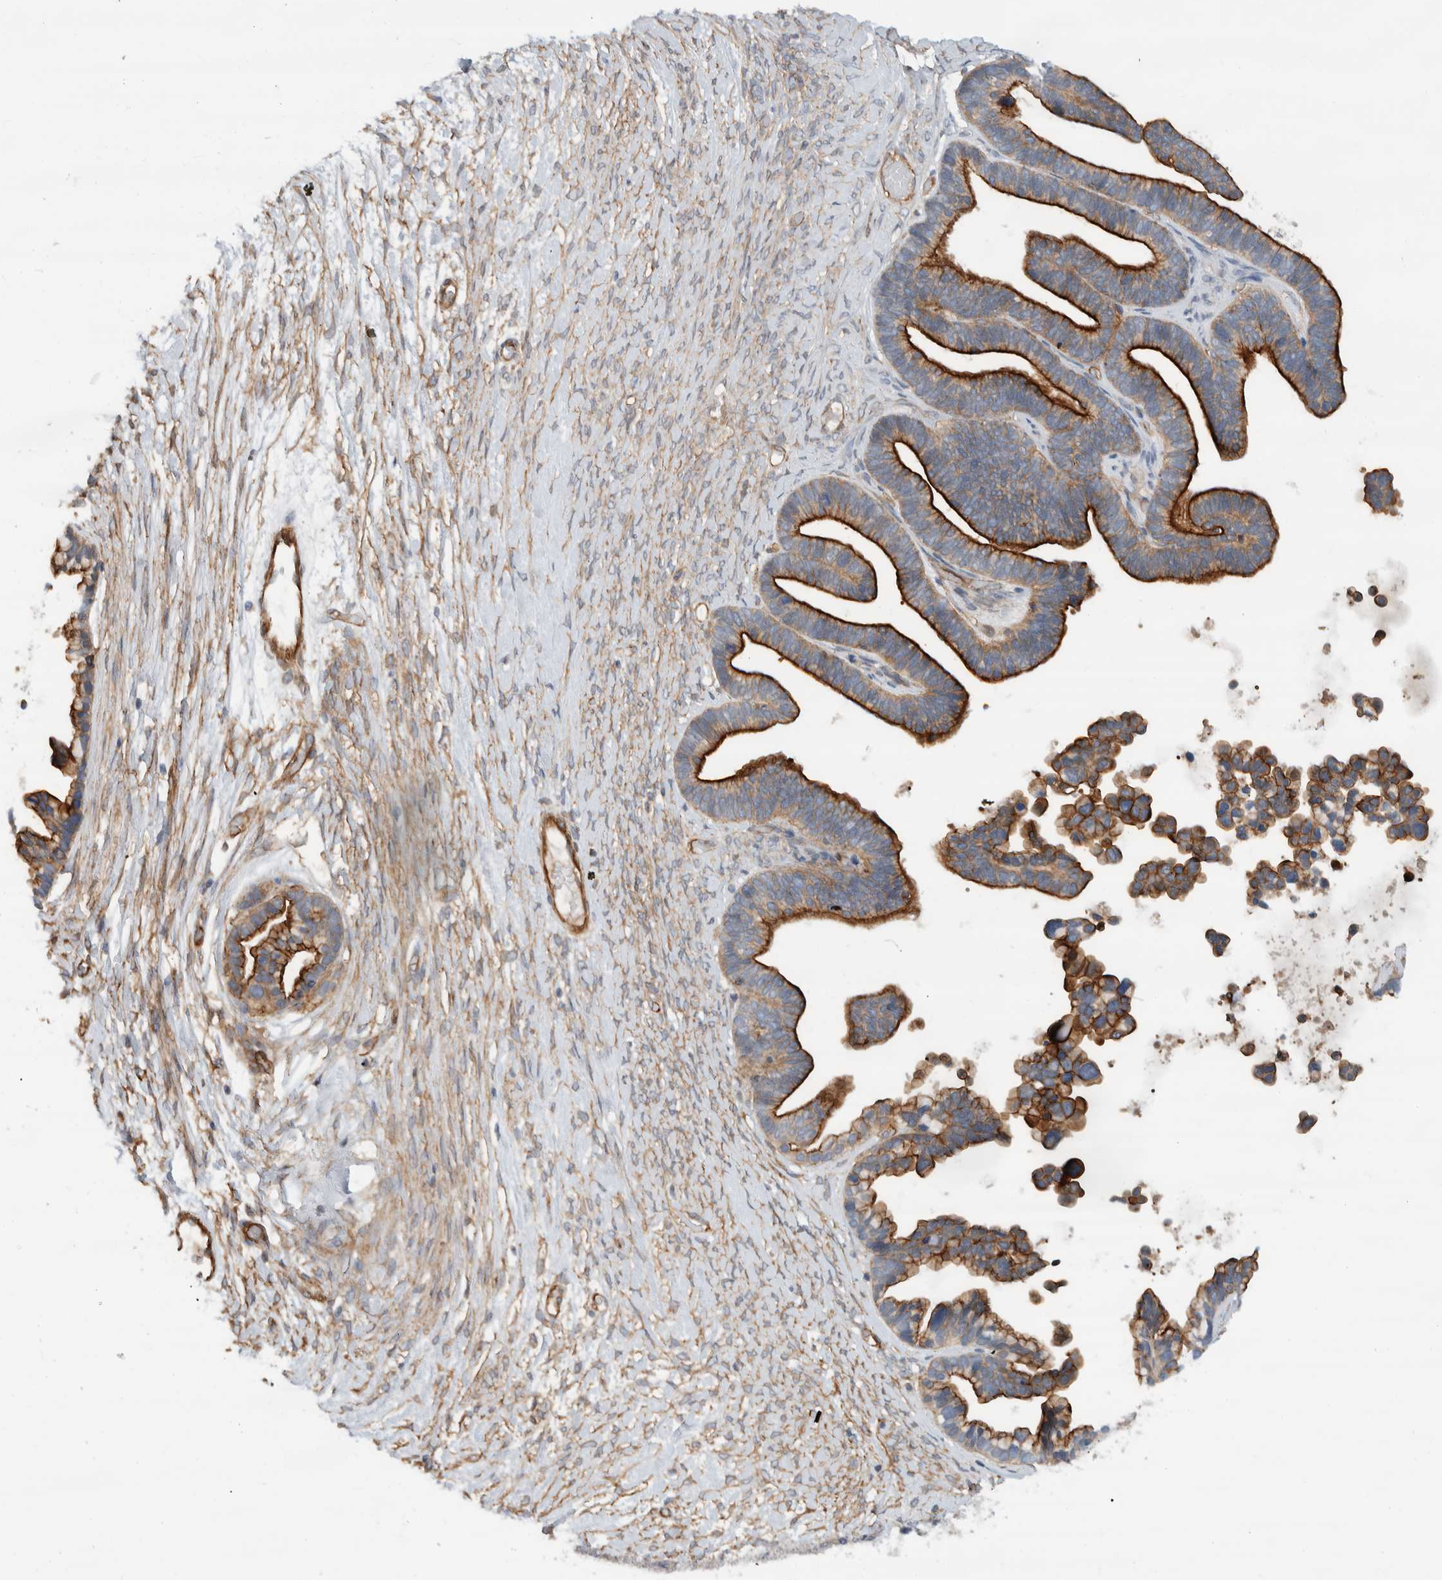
{"staining": {"intensity": "strong", "quantity": ">75%", "location": "cytoplasmic/membranous"}, "tissue": "ovarian cancer", "cell_type": "Tumor cells", "image_type": "cancer", "snomed": [{"axis": "morphology", "description": "Cystadenocarcinoma, serous, NOS"}, {"axis": "topography", "description": "Ovary"}], "caption": "Immunohistochemistry of serous cystadenocarcinoma (ovarian) exhibits high levels of strong cytoplasmic/membranous positivity in about >75% of tumor cells.", "gene": "MPRIP", "patient": {"sex": "female", "age": 56}}